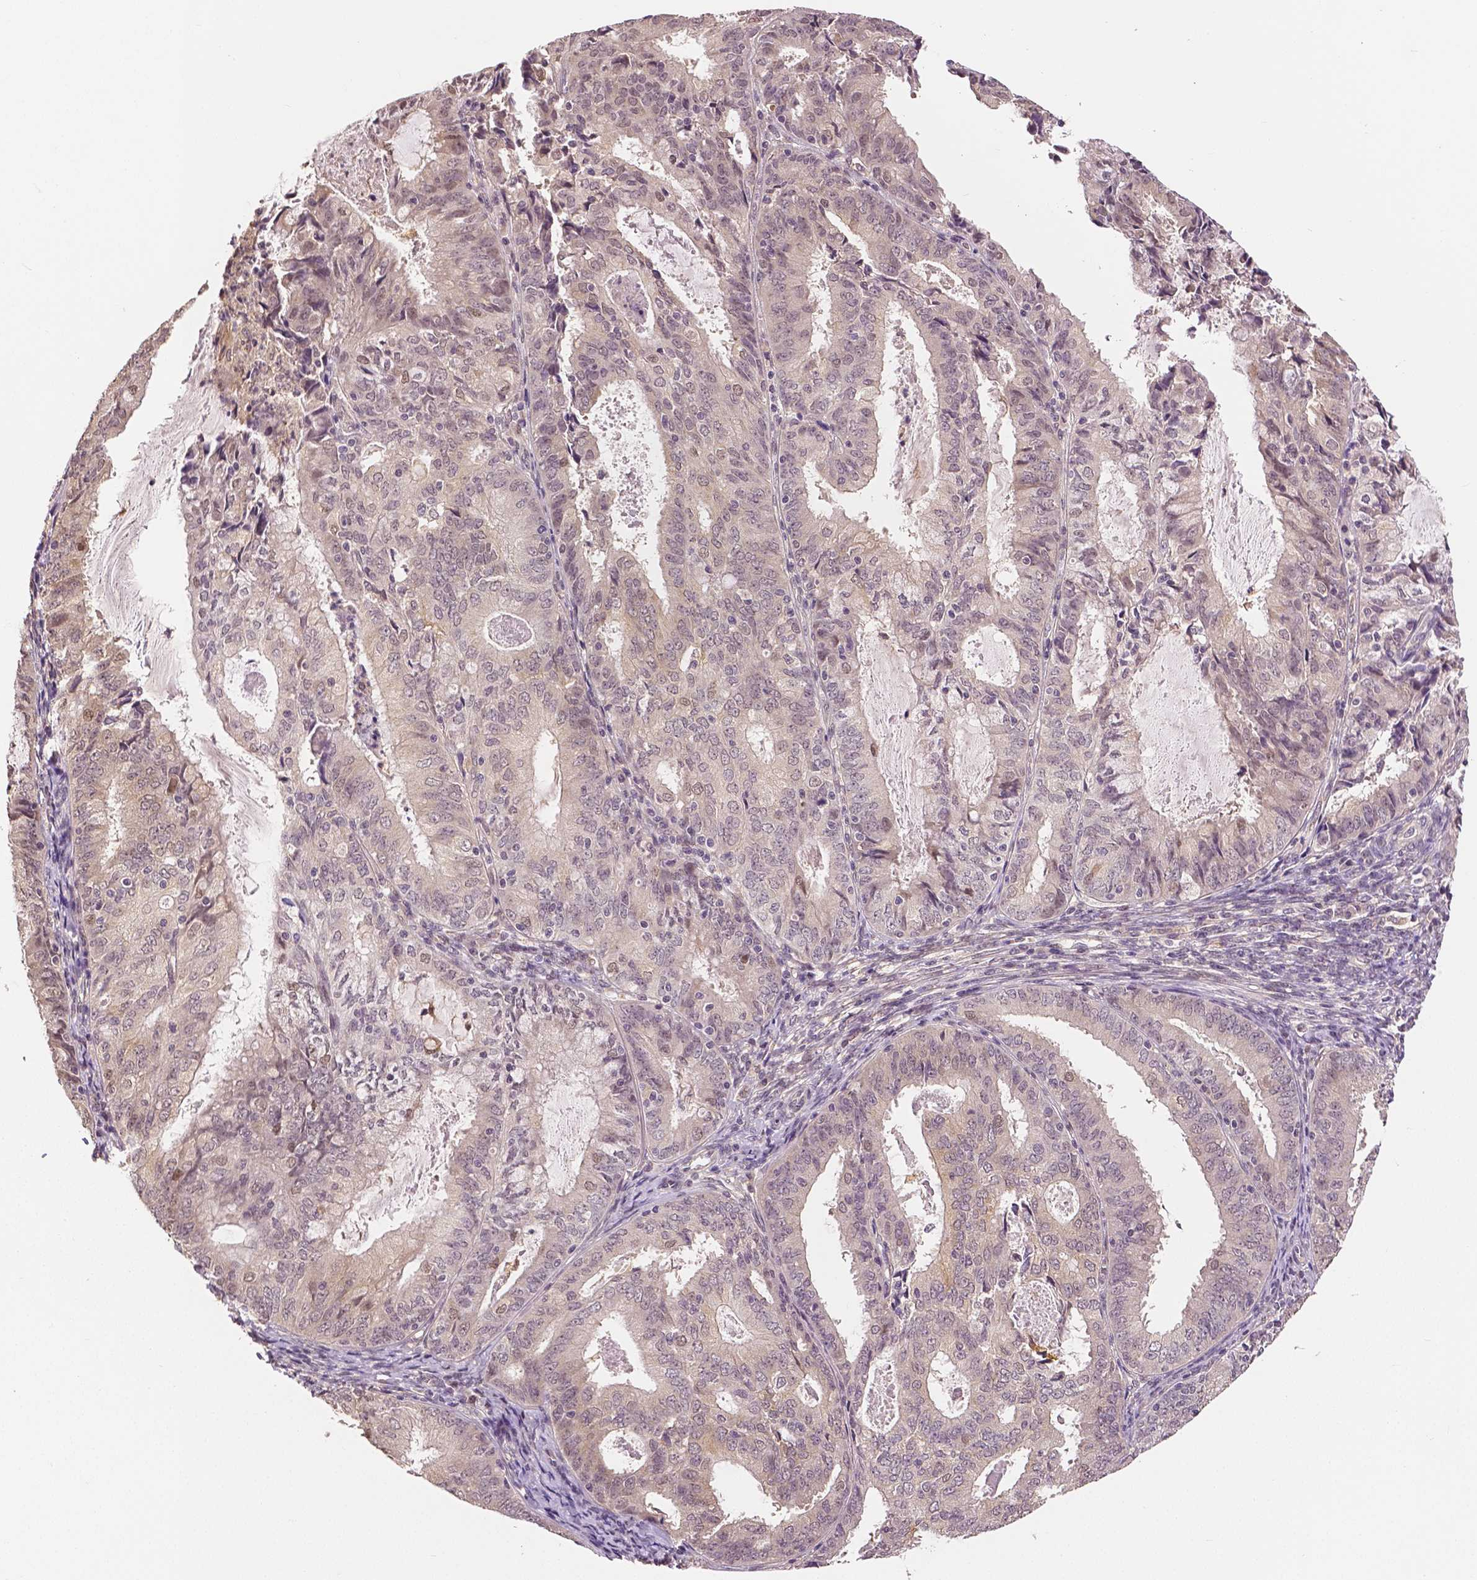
{"staining": {"intensity": "weak", "quantity": "<25%", "location": "cytoplasmic/membranous,nuclear"}, "tissue": "endometrial cancer", "cell_type": "Tumor cells", "image_type": "cancer", "snomed": [{"axis": "morphology", "description": "Adenocarcinoma, NOS"}, {"axis": "topography", "description": "Endometrium"}], "caption": "IHC histopathology image of endometrial cancer stained for a protein (brown), which displays no staining in tumor cells. Nuclei are stained in blue.", "gene": "MAP1LC3B", "patient": {"sex": "female", "age": 57}}